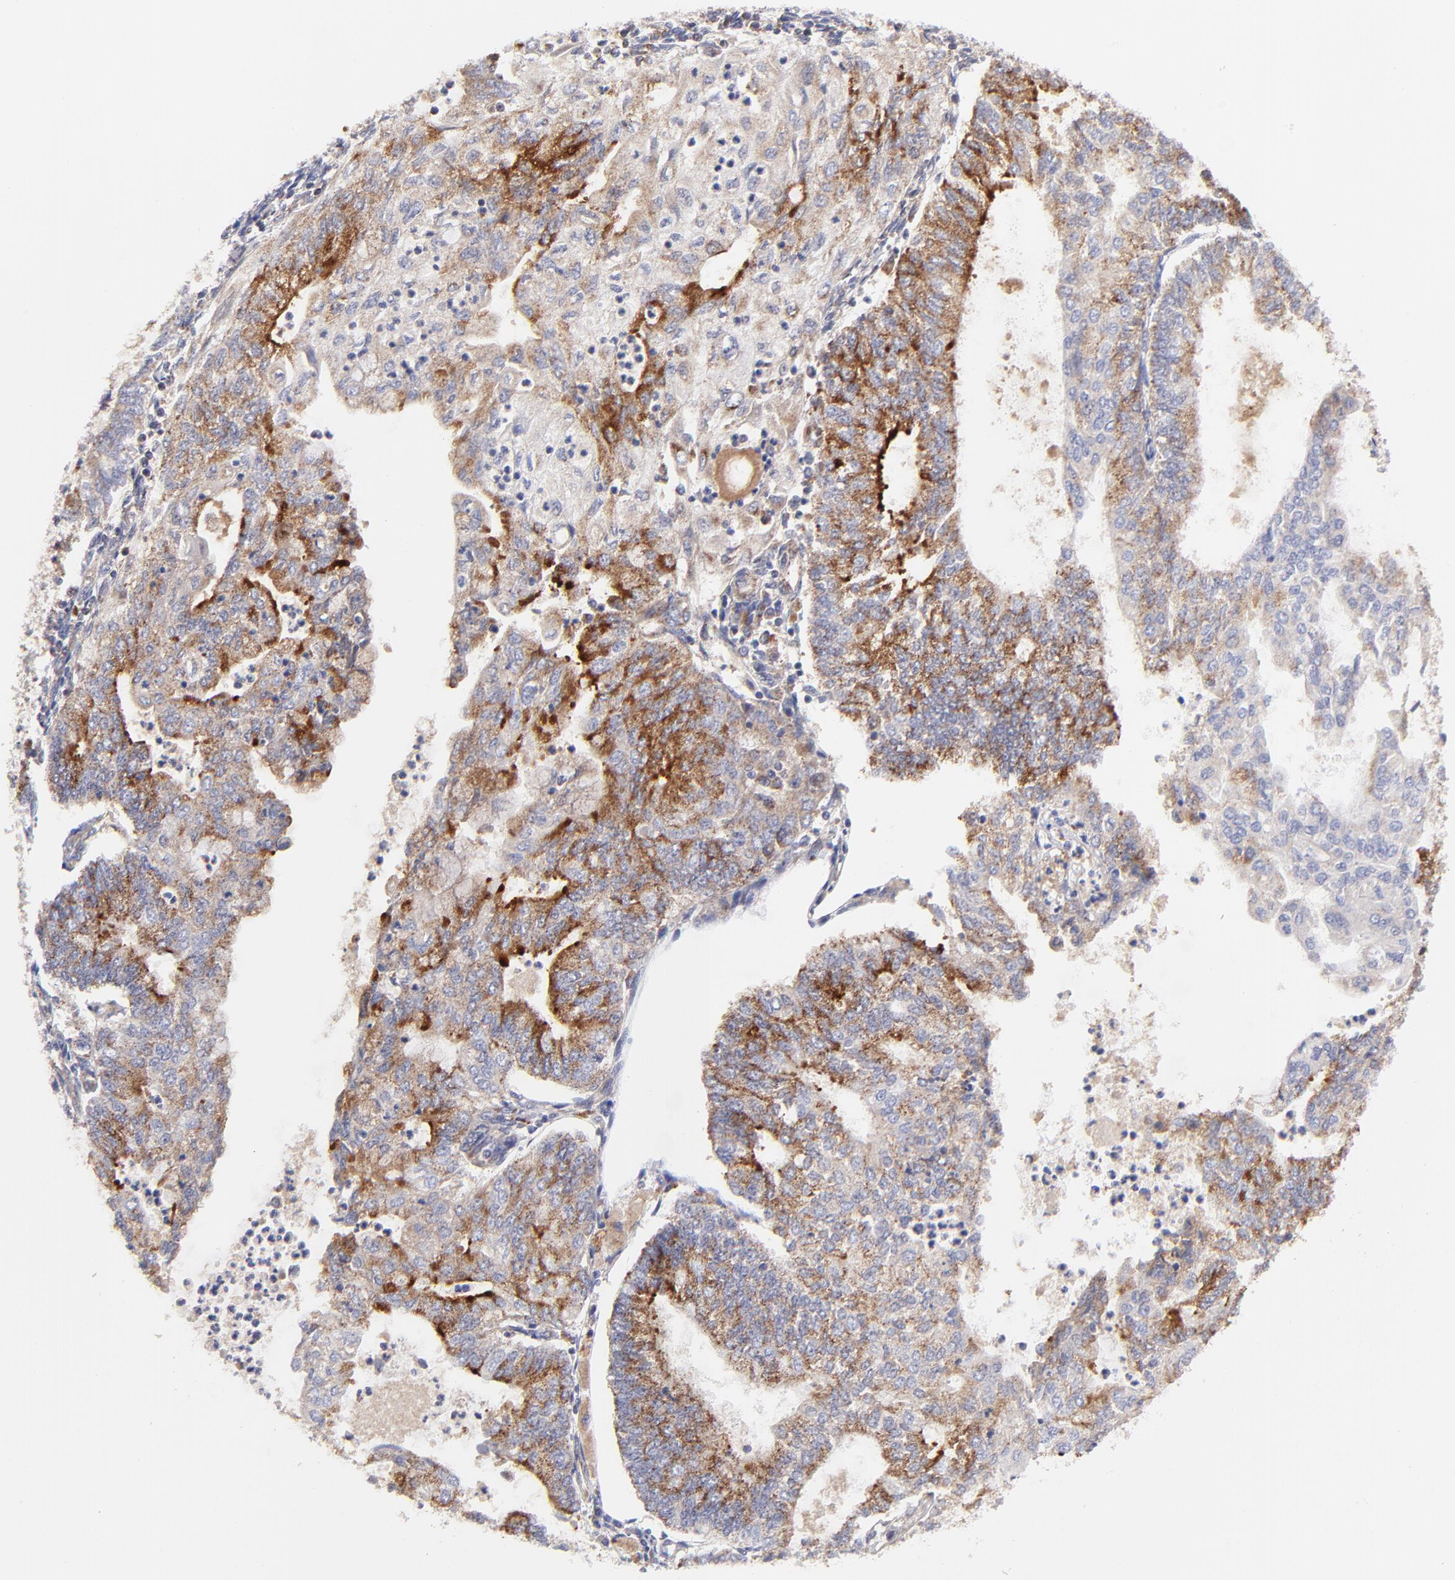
{"staining": {"intensity": "strong", "quantity": "<25%", "location": "cytoplasmic/membranous"}, "tissue": "endometrial cancer", "cell_type": "Tumor cells", "image_type": "cancer", "snomed": [{"axis": "morphology", "description": "Adenocarcinoma, NOS"}, {"axis": "topography", "description": "Endometrium"}], "caption": "Immunohistochemistry (IHC) of endometrial adenocarcinoma shows medium levels of strong cytoplasmic/membranous positivity in about <25% of tumor cells.", "gene": "MAP2K7", "patient": {"sex": "female", "age": 59}}